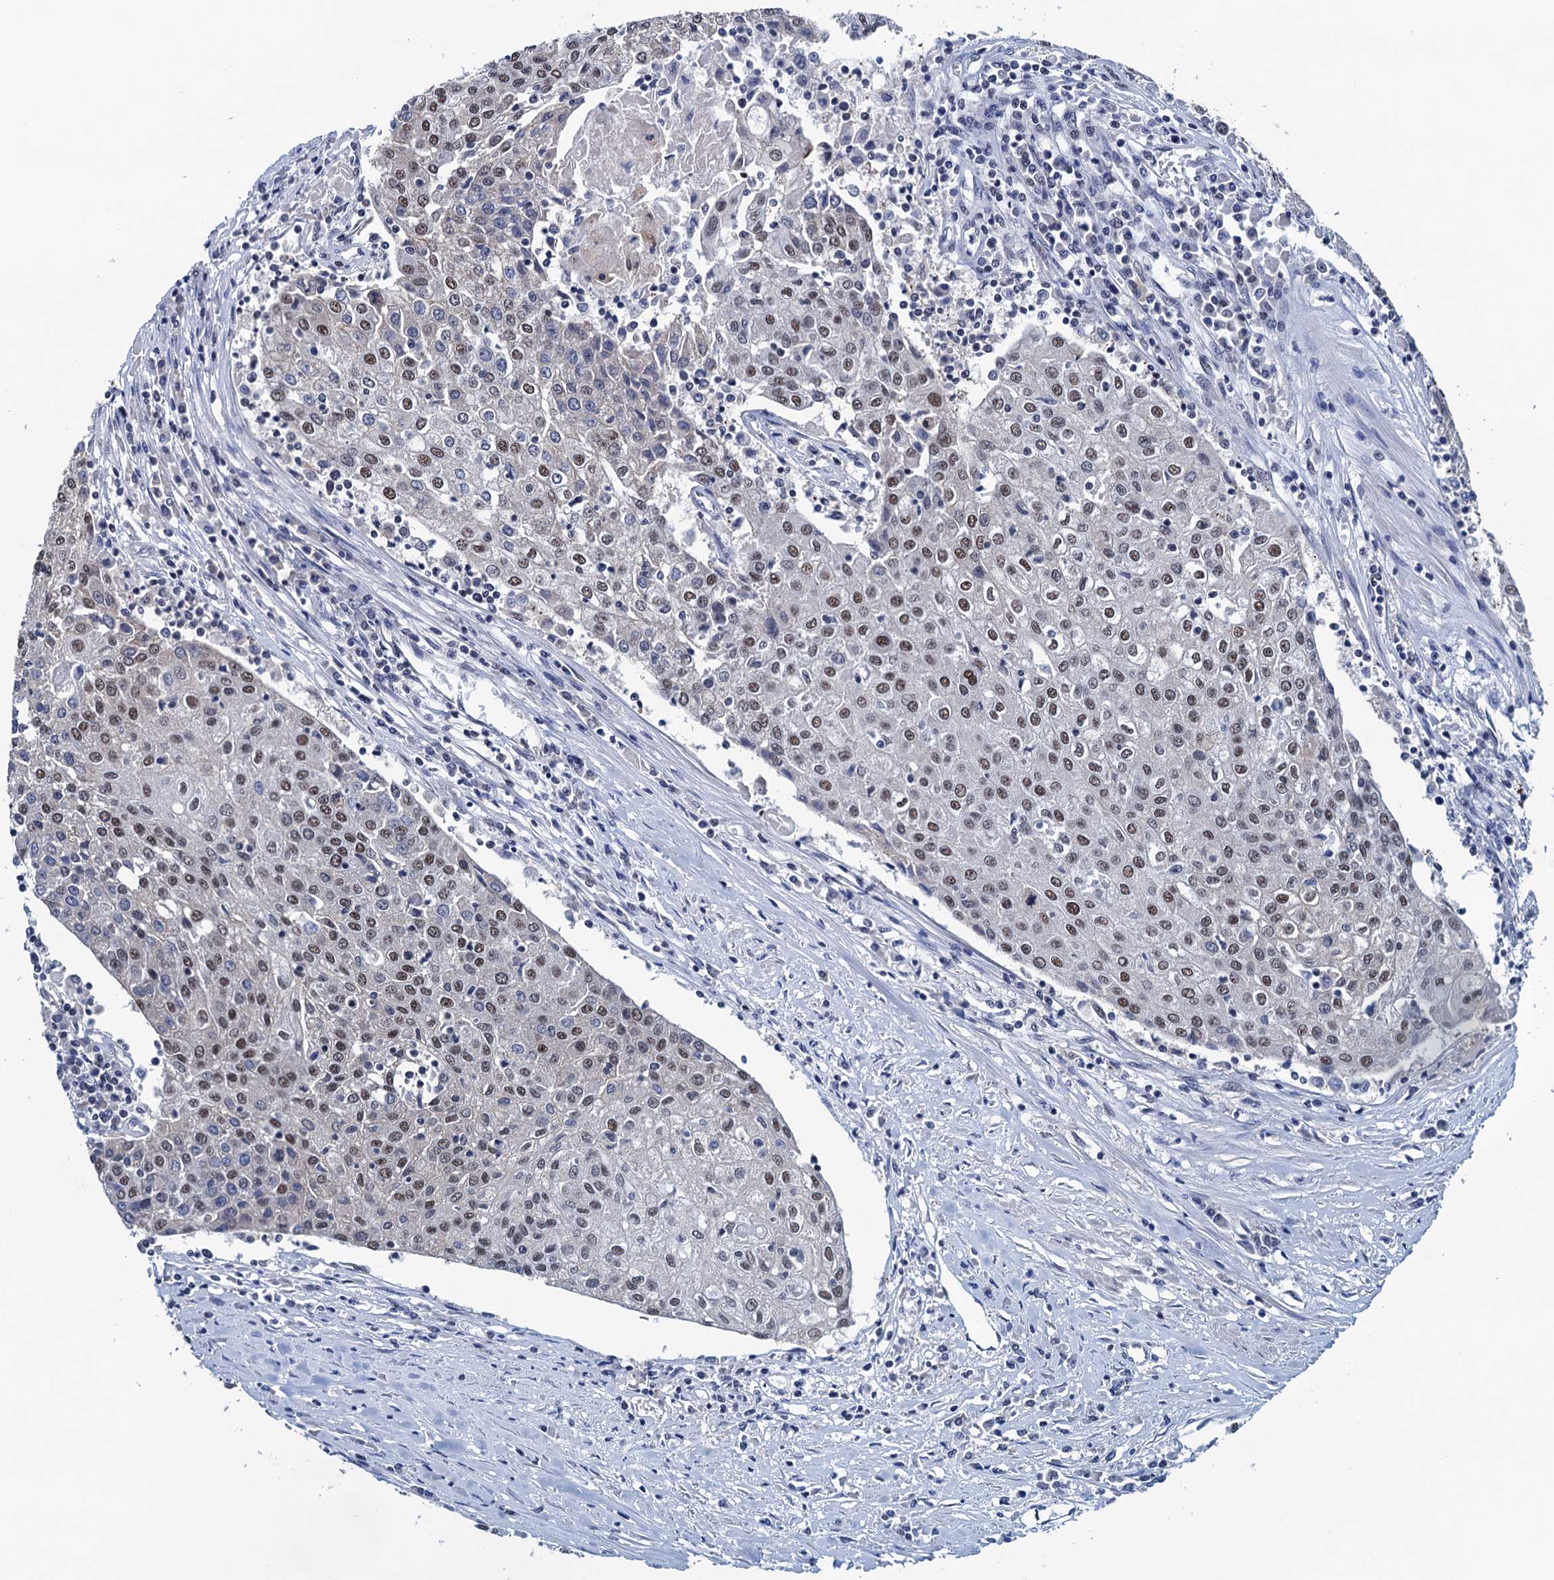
{"staining": {"intensity": "moderate", "quantity": "25%-75%", "location": "nuclear"}, "tissue": "urothelial cancer", "cell_type": "Tumor cells", "image_type": "cancer", "snomed": [{"axis": "morphology", "description": "Urothelial carcinoma, High grade"}, {"axis": "topography", "description": "Urinary bladder"}], "caption": "High-grade urothelial carcinoma tissue shows moderate nuclear staining in approximately 25%-75% of tumor cells, visualized by immunohistochemistry. (Stains: DAB (3,3'-diaminobenzidine) in brown, nuclei in blue, Microscopy: brightfield microscopy at high magnification).", "gene": "FNBP4", "patient": {"sex": "female", "age": 85}}